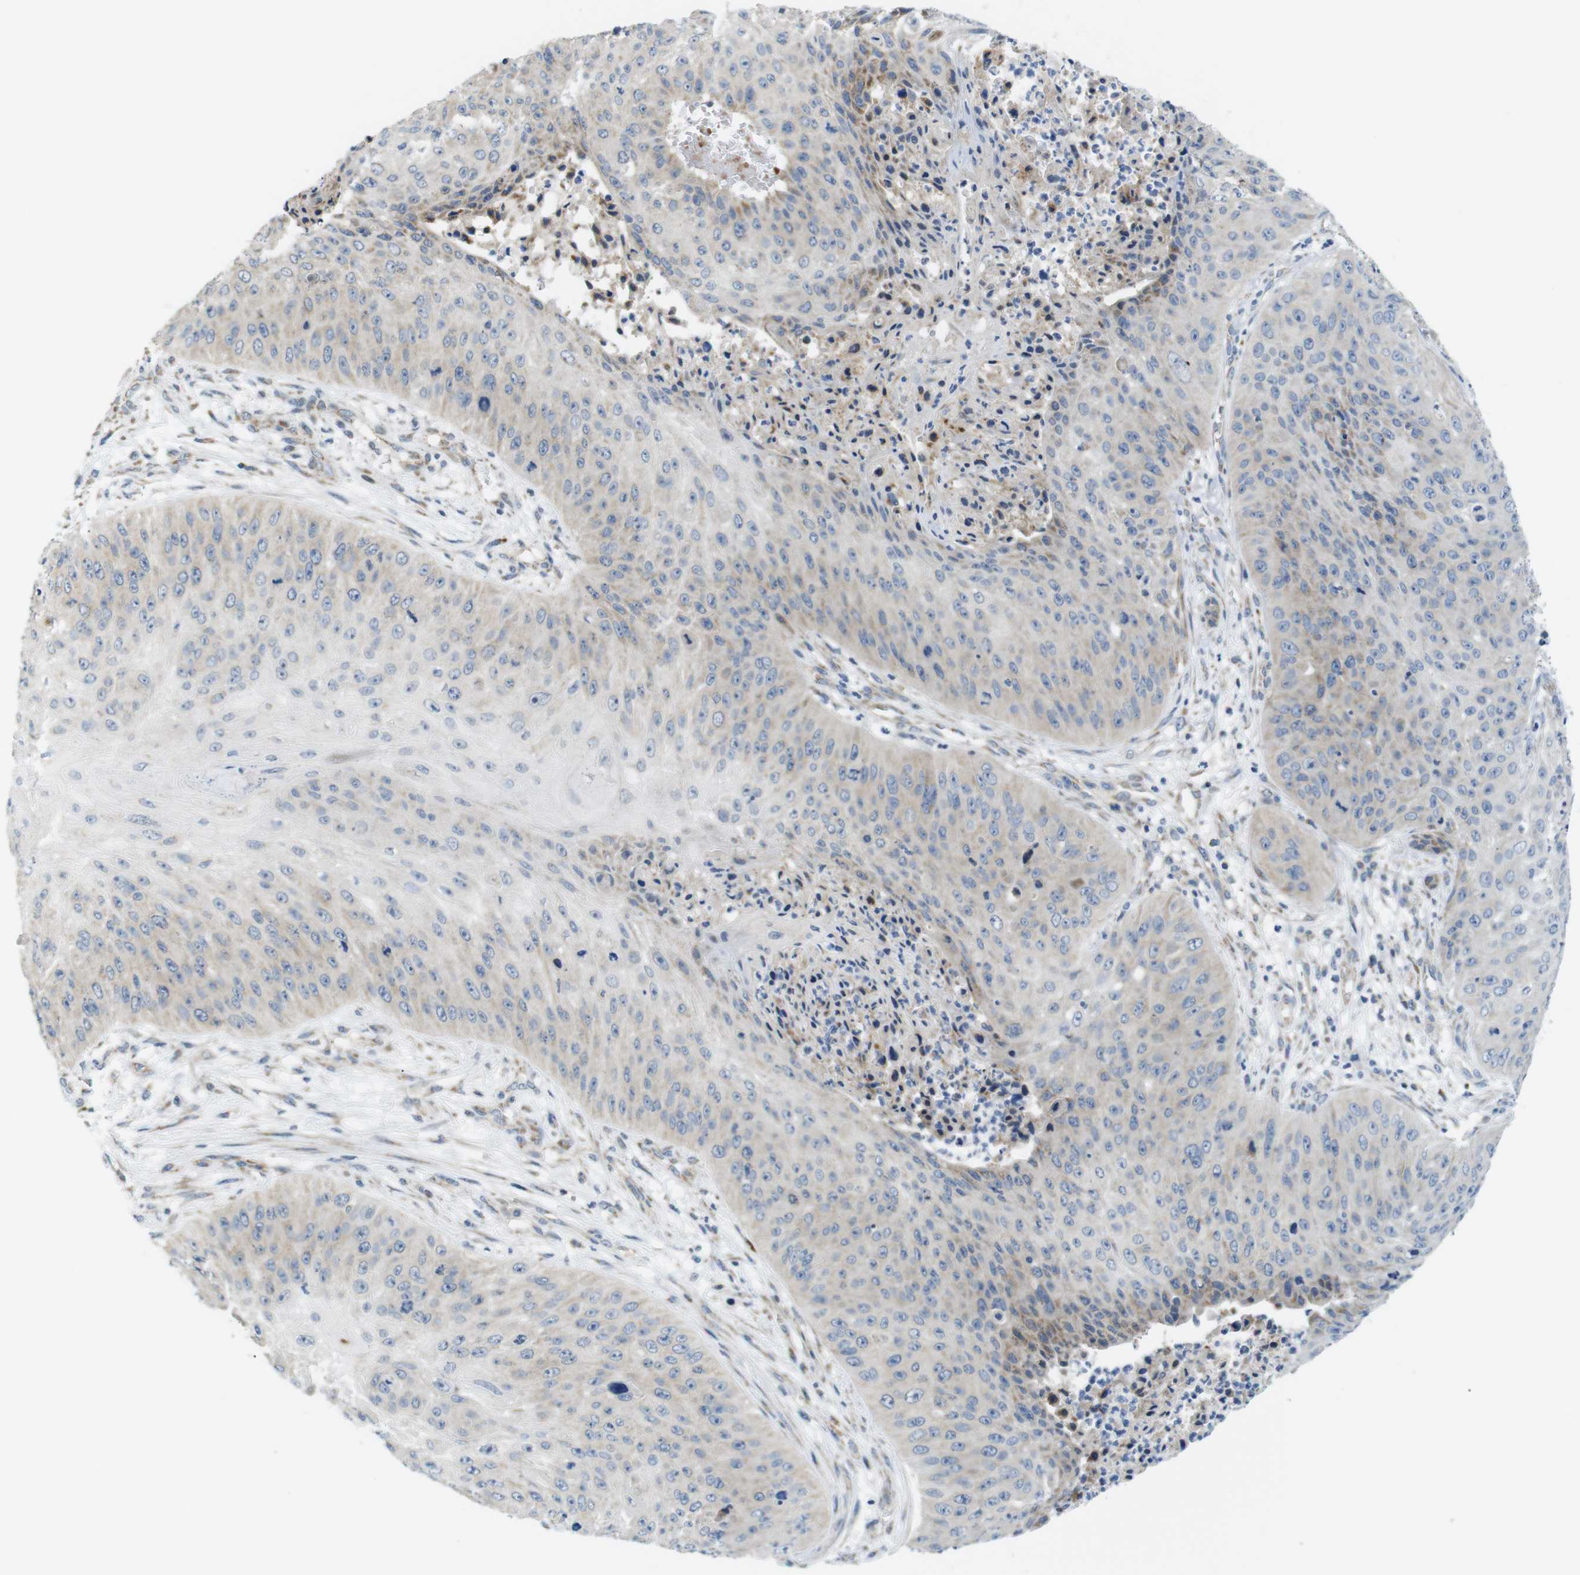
{"staining": {"intensity": "weak", "quantity": "25%-75%", "location": "cytoplasmic/membranous"}, "tissue": "skin cancer", "cell_type": "Tumor cells", "image_type": "cancer", "snomed": [{"axis": "morphology", "description": "Squamous cell carcinoma, NOS"}, {"axis": "topography", "description": "Skin"}], "caption": "This is a histology image of immunohistochemistry (IHC) staining of squamous cell carcinoma (skin), which shows weak expression in the cytoplasmic/membranous of tumor cells.", "gene": "MARCHF1", "patient": {"sex": "female", "age": 80}}